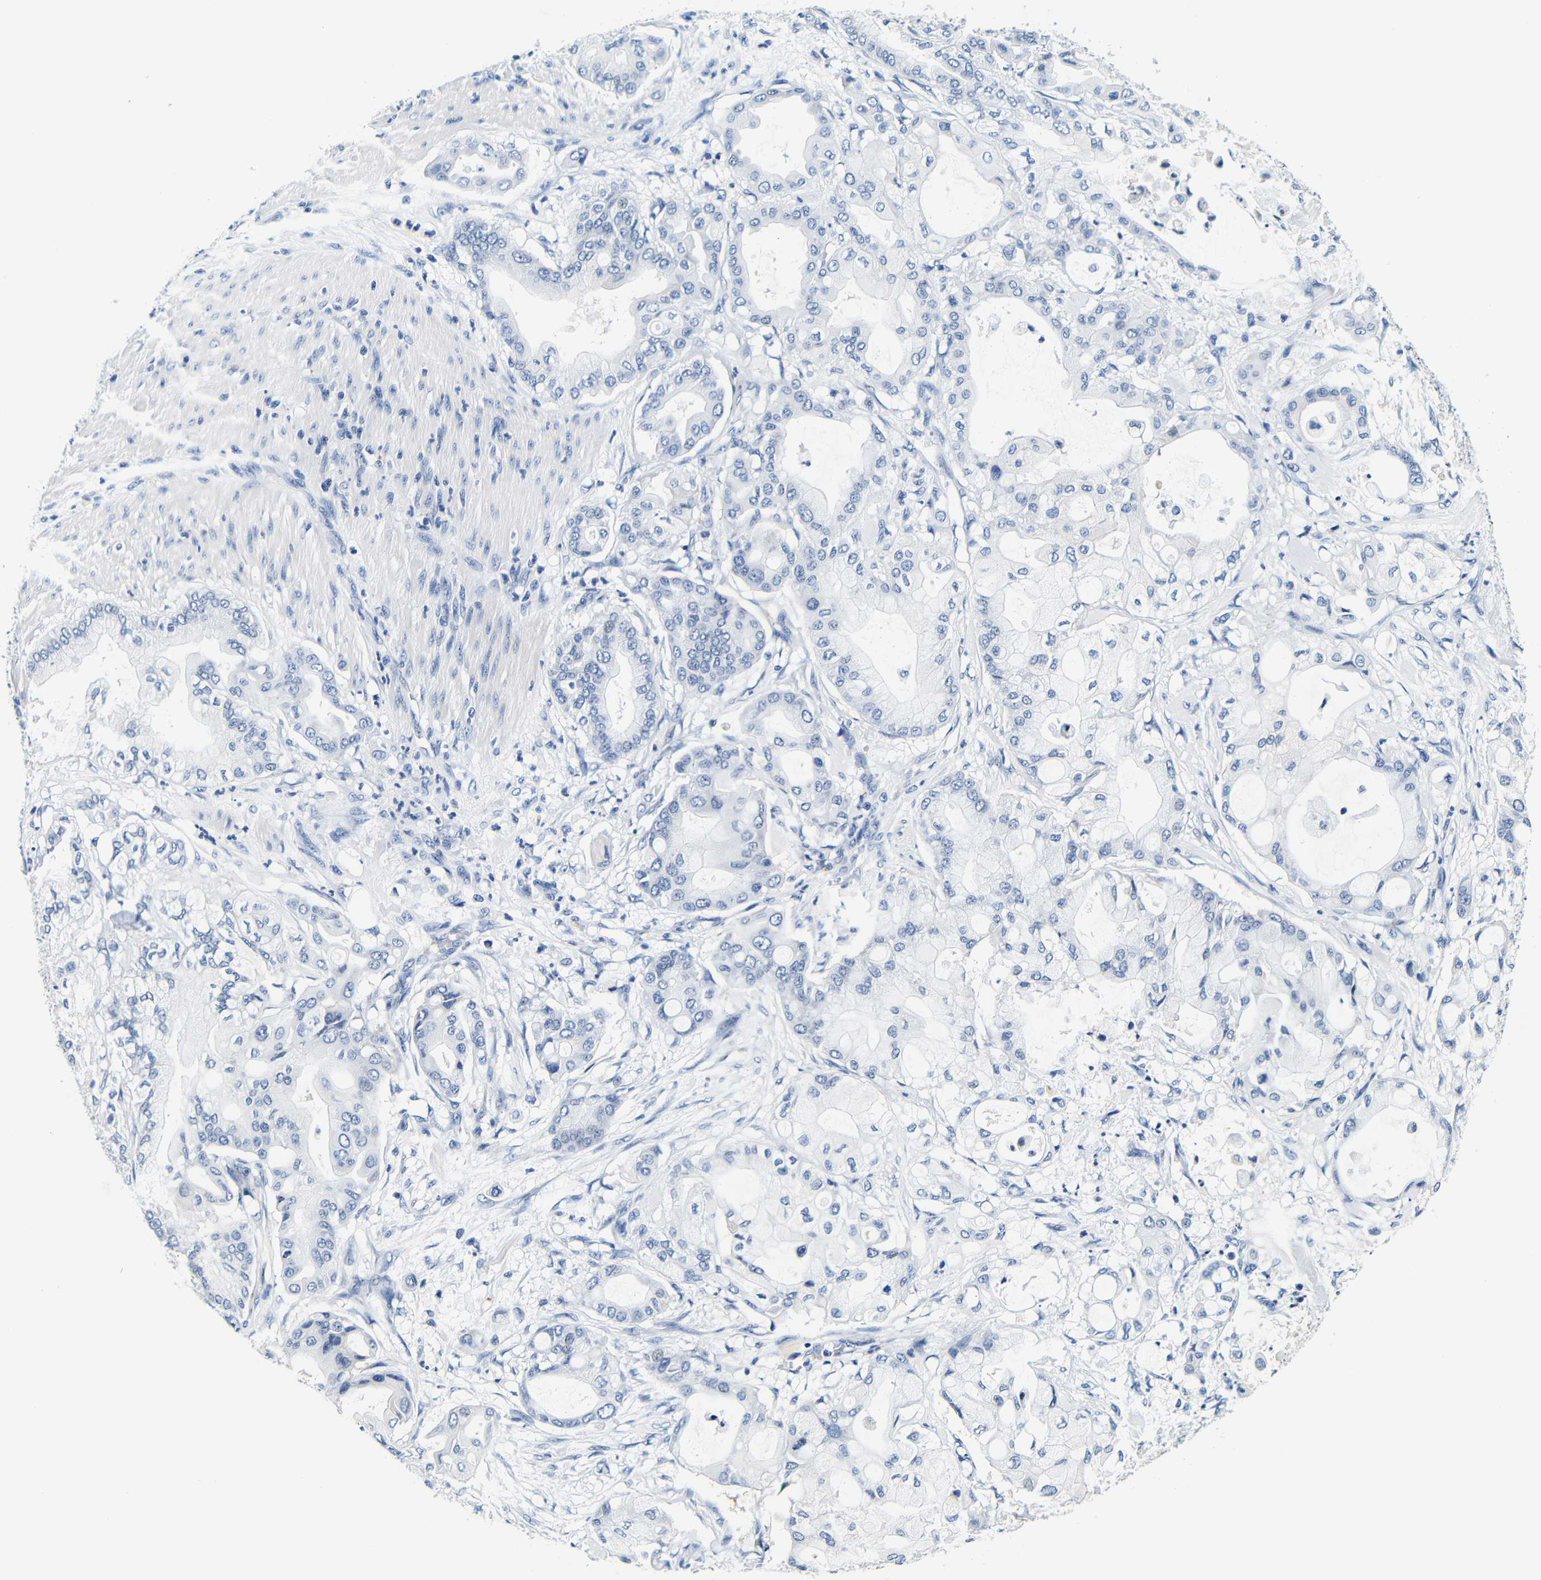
{"staining": {"intensity": "negative", "quantity": "none", "location": "none"}, "tissue": "pancreatic cancer", "cell_type": "Tumor cells", "image_type": "cancer", "snomed": [{"axis": "morphology", "description": "Adenocarcinoma, NOS"}, {"axis": "morphology", "description": "Adenocarcinoma, metastatic, NOS"}, {"axis": "topography", "description": "Lymph node"}, {"axis": "topography", "description": "Pancreas"}, {"axis": "topography", "description": "Duodenum"}], "caption": "Tumor cells are negative for protein expression in human pancreatic metastatic adenocarcinoma.", "gene": "GP1BA", "patient": {"sex": "female", "age": 64}}